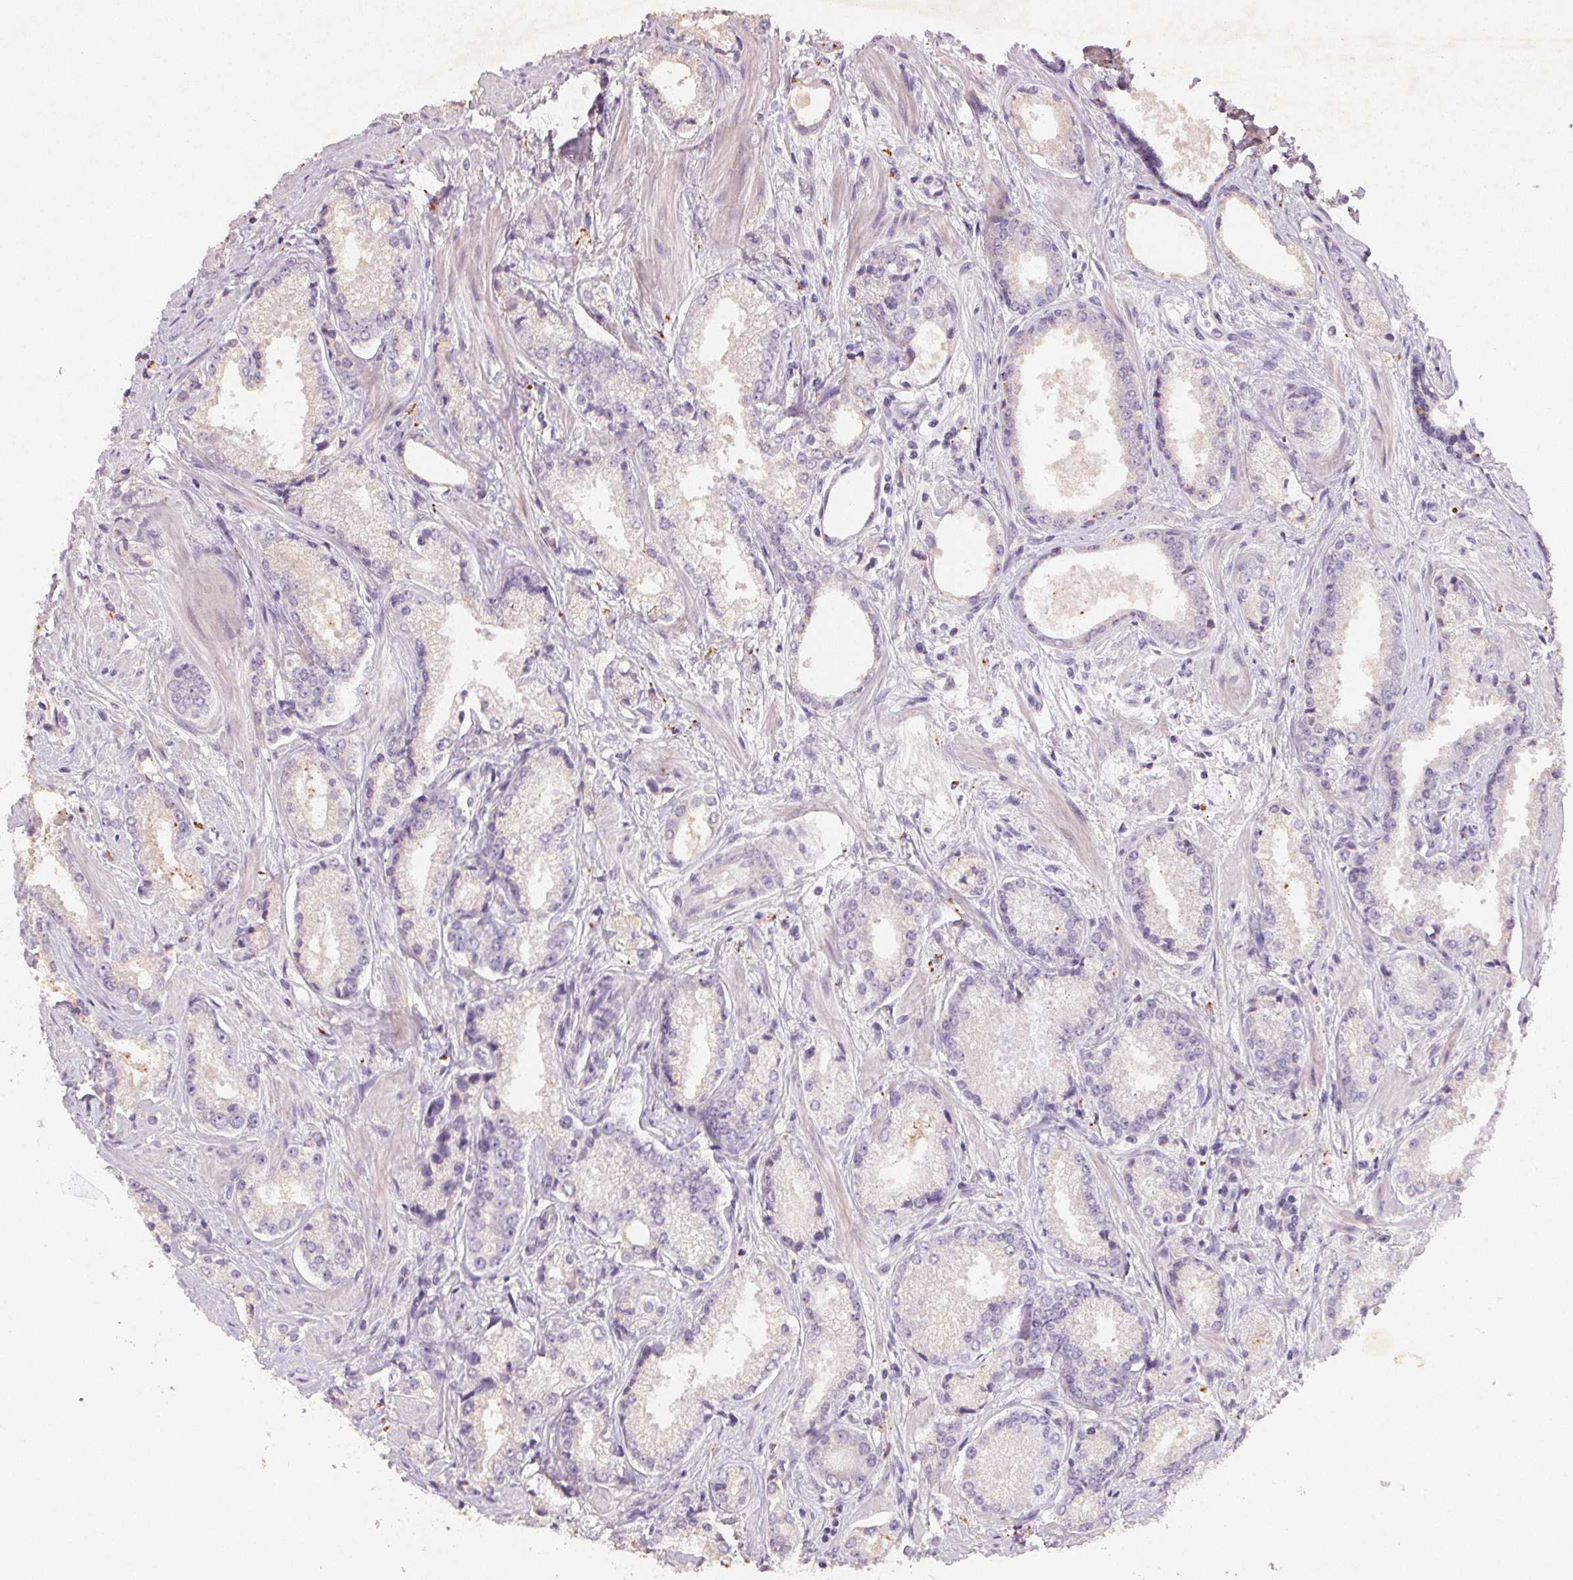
{"staining": {"intensity": "negative", "quantity": "none", "location": "none"}, "tissue": "prostate cancer", "cell_type": "Tumor cells", "image_type": "cancer", "snomed": [{"axis": "morphology", "description": "Adenocarcinoma, Low grade"}, {"axis": "topography", "description": "Prostate"}], "caption": "This is a histopathology image of IHC staining of adenocarcinoma (low-grade) (prostate), which shows no positivity in tumor cells.", "gene": "CXCL5", "patient": {"sex": "male", "age": 56}}